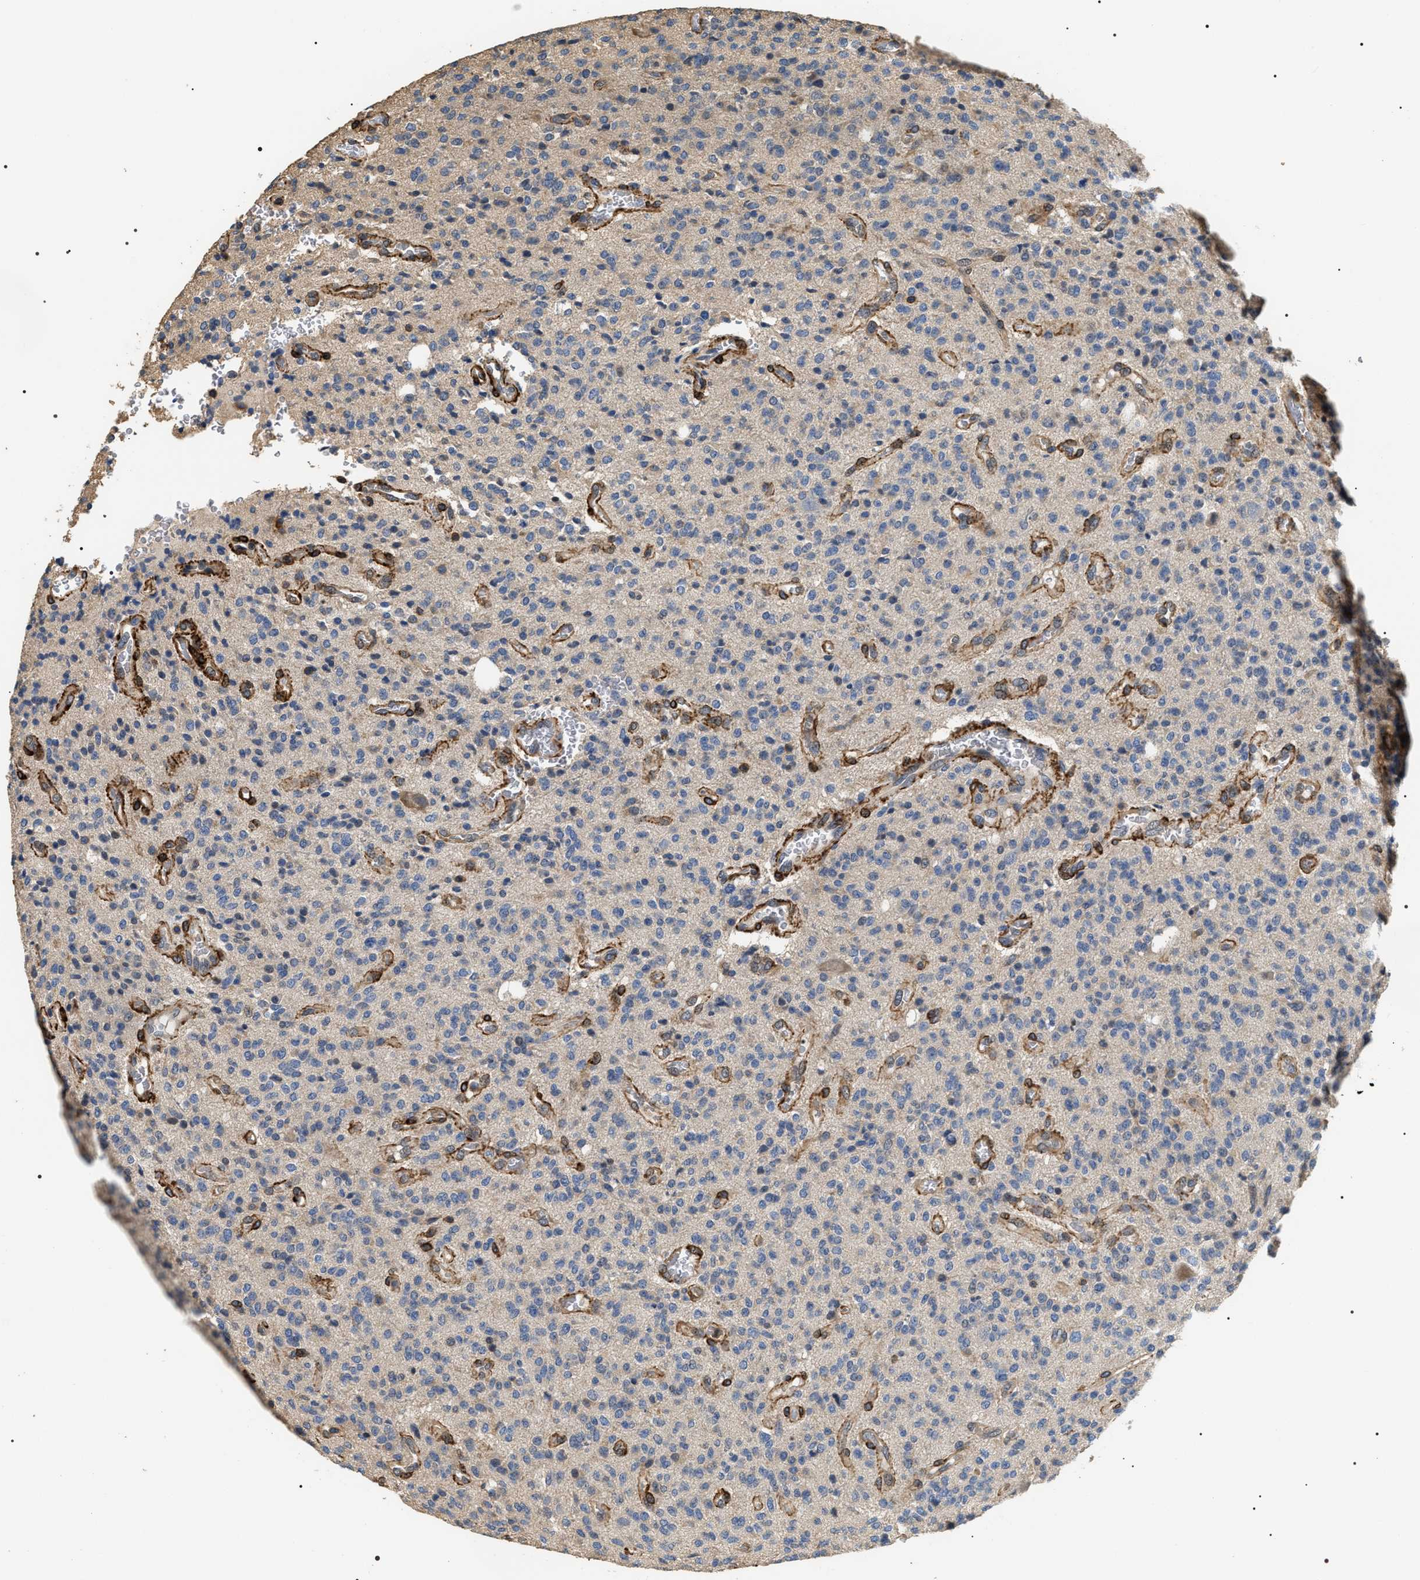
{"staining": {"intensity": "negative", "quantity": "none", "location": "none"}, "tissue": "glioma", "cell_type": "Tumor cells", "image_type": "cancer", "snomed": [{"axis": "morphology", "description": "Glioma, malignant, High grade"}, {"axis": "topography", "description": "Brain"}], "caption": "The histopathology image displays no staining of tumor cells in malignant glioma (high-grade).", "gene": "ZC3HAV1L", "patient": {"sex": "male", "age": 34}}